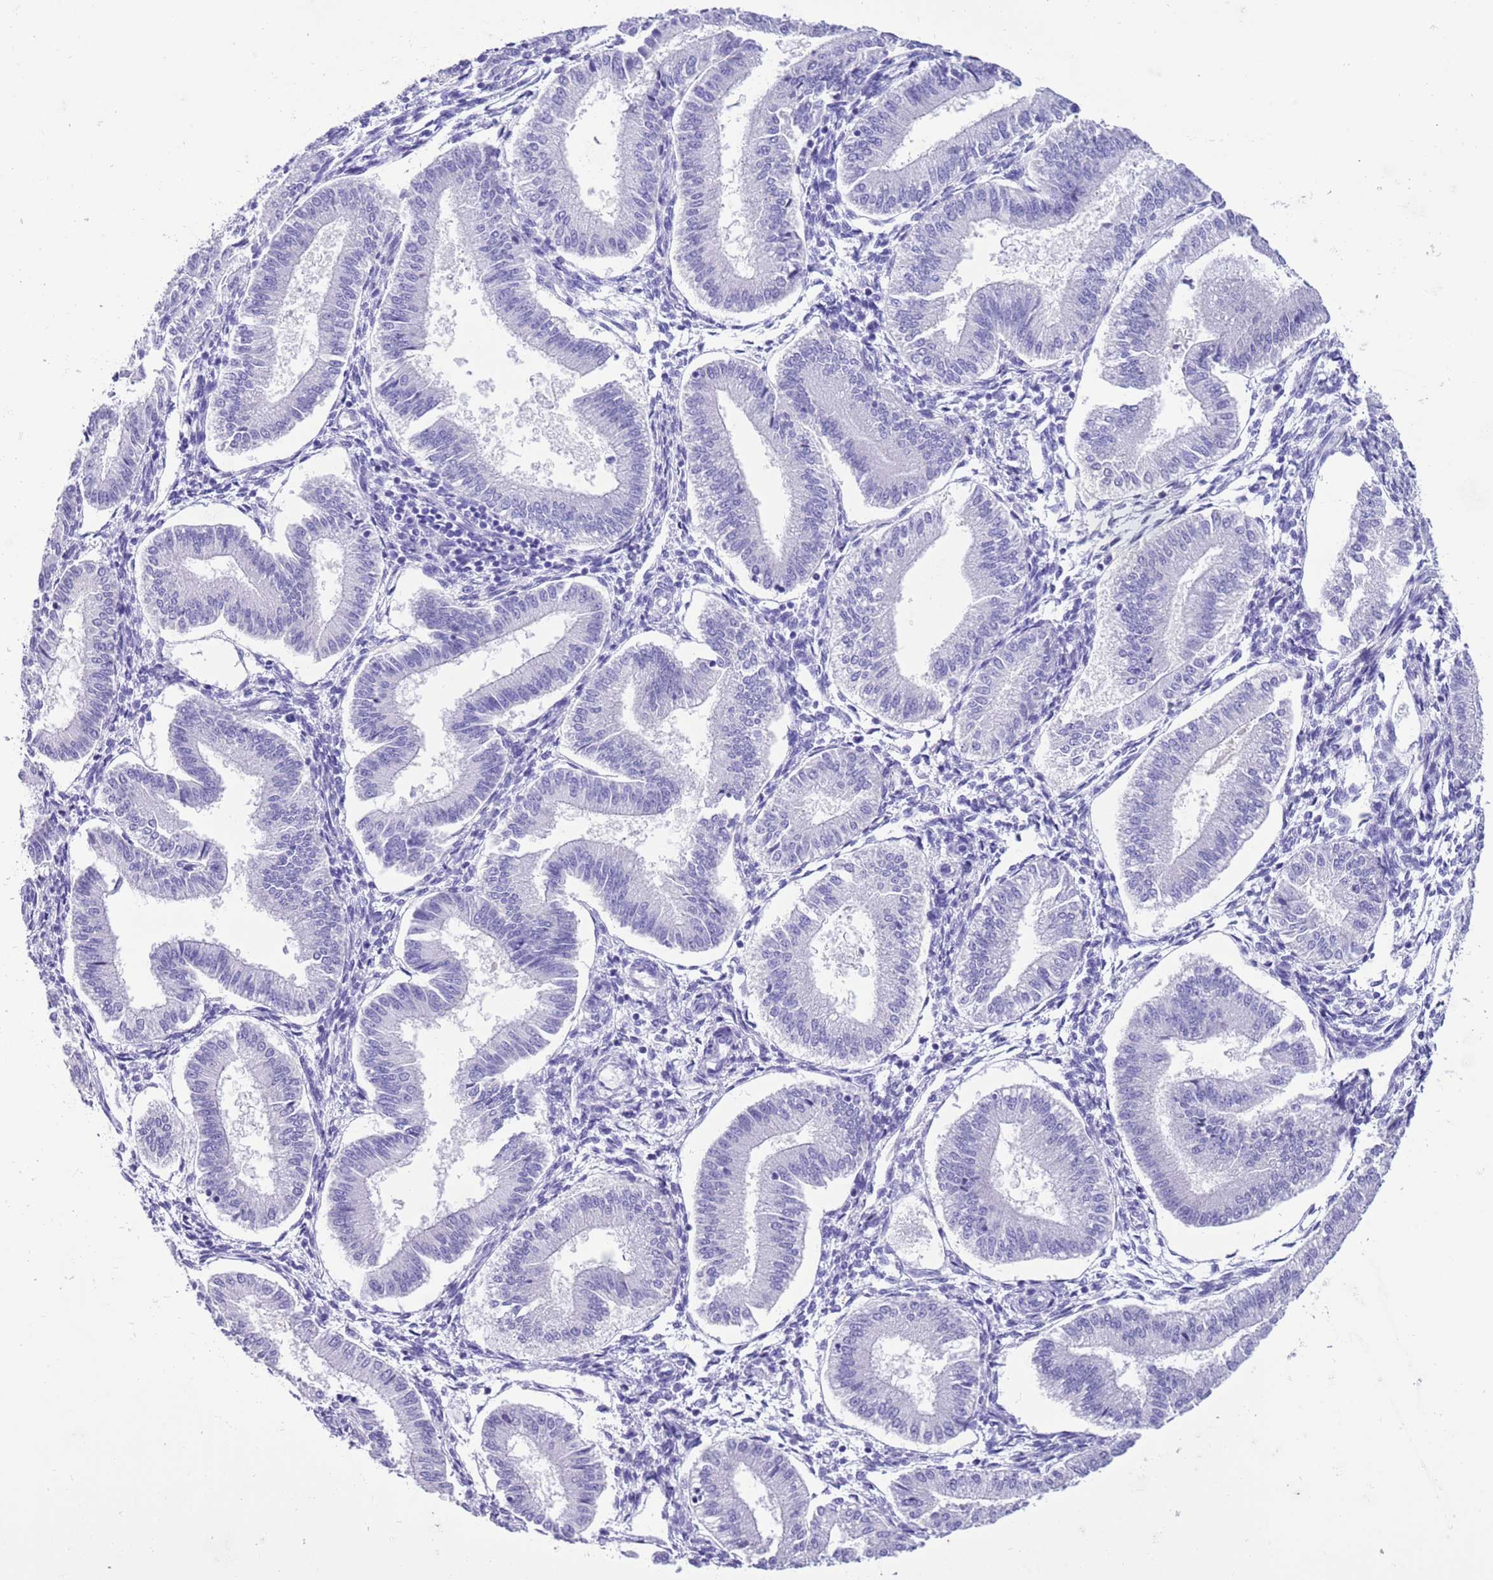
{"staining": {"intensity": "negative", "quantity": "none", "location": "none"}, "tissue": "endometrium", "cell_type": "Cells in endometrial stroma", "image_type": "normal", "snomed": [{"axis": "morphology", "description": "Normal tissue, NOS"}, {"axis": "topography", "description": "Endometrium"}], "caption": "A micrograph of endometrium stained for a protein exhibits no brown staining in cells in endometrial stroma. The staining was performed using DAB (3,3'-diaminobenzidine) to visualize the protein expression in brown, while the nuclei were stained in blue with hematoxylin (Magnification: 20x).", "gene": "TMEM185A", "patient": {"sex": "female", "age": 39}}